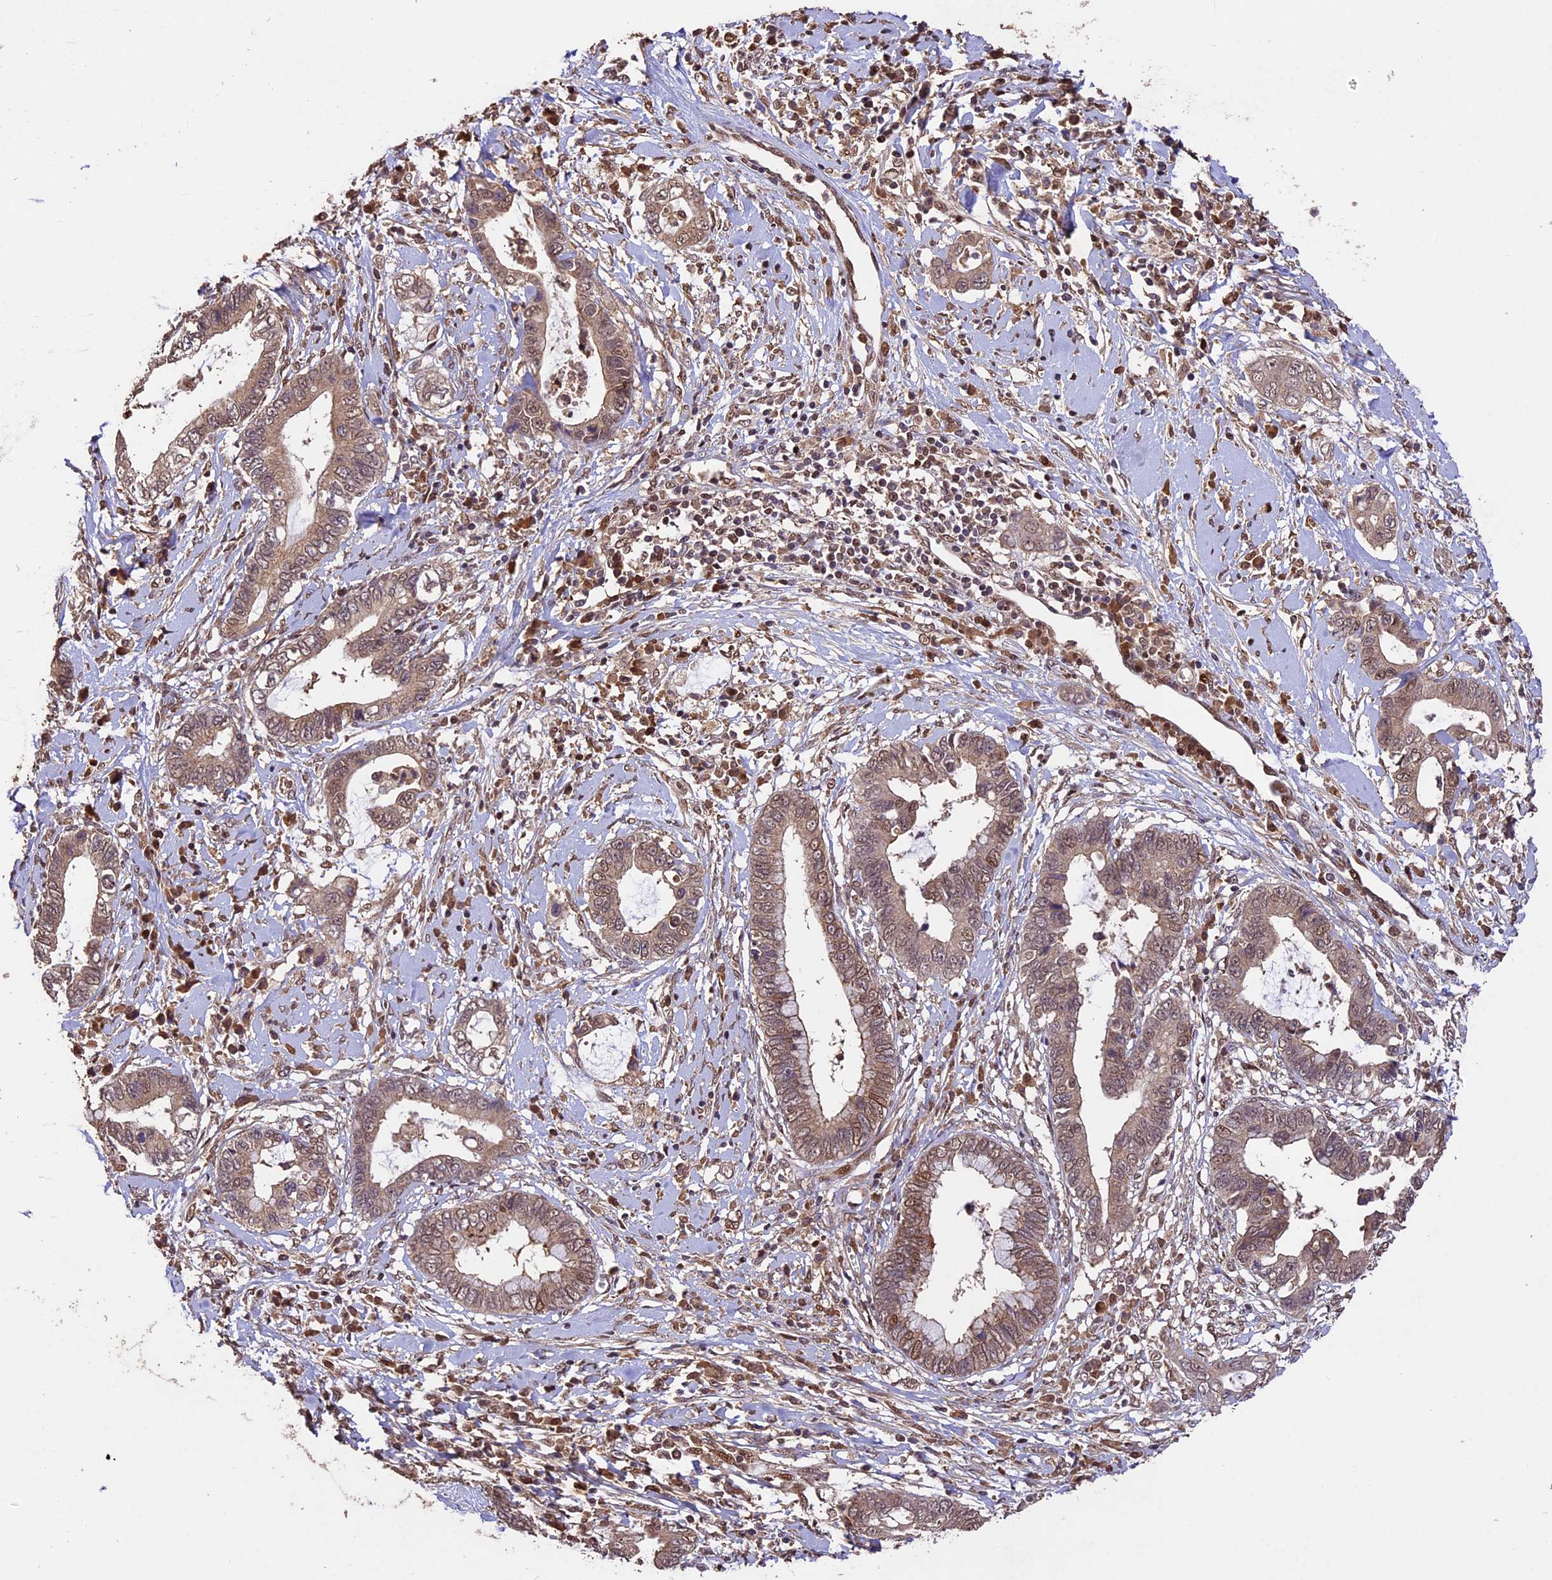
{"staining": {"intensity": "moderate", "quantity": ">75%", "location": "cytoplasmic/membranous,nuclear"}, "tissue": "cervical cancer", "cell_type": "Tumor cells", "image_type": "cancer", "snomed": [{"axis": "morphology", "description": "Adenocarcinoma, NOS"}, {"axis": "topography", "description": "Cervix"}], "caption": "Cervical adenocarcinoma stained with DAB immunohistochemistry (IHC) reveals medium levels of moderate cytoplasmic/membranous and nuclear positivity in about >75% of tumor cells. (DAB = brown stain, brightfield microscopy at high magnification).", "gene": "CDKN2AIP", "patient": {"sex": "female", "age": 44}}